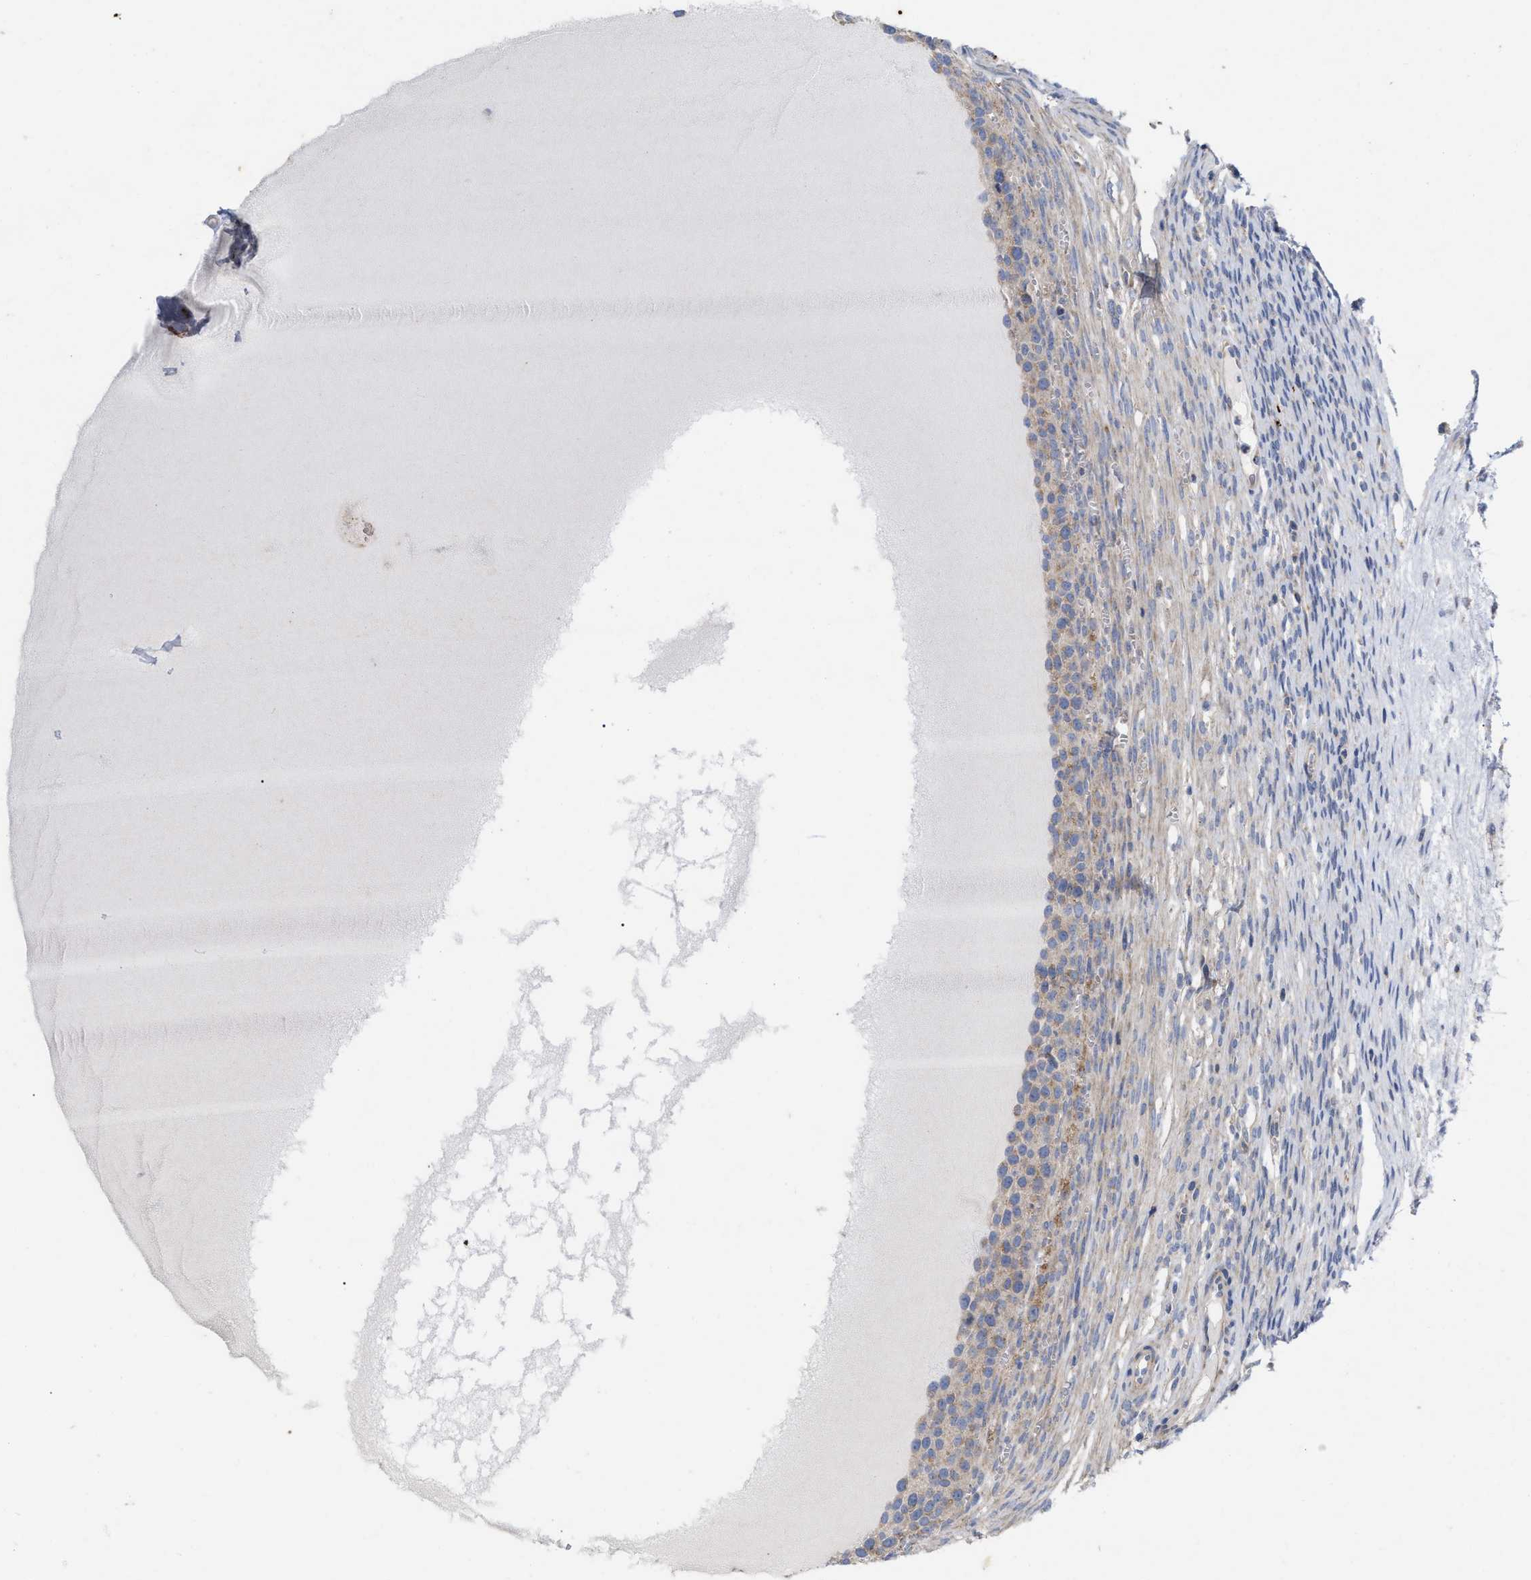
{"staining": {"intensity": "negative", "quantity": "none", "location": "none"}, "tissue": "ovary", "cell_type": "Ovarian stroma cells", "image_type": "normal", "snomed": [{"axis": "morphology", "description": "Normal tissue, NOS"}, {"axis": "topography", "description": "Ovary"}], "caption": "The immunohistochemistry histopathology image has no significant positivity in ovarian stroma cells of ovary. (DAB (3,3'-diaminobenzidine) immunohistochemistry (IHC) visualized using brightfield microscopy, high magnification).", "gene": "VIP", "patient": {"sex": "female", "age": 33}}